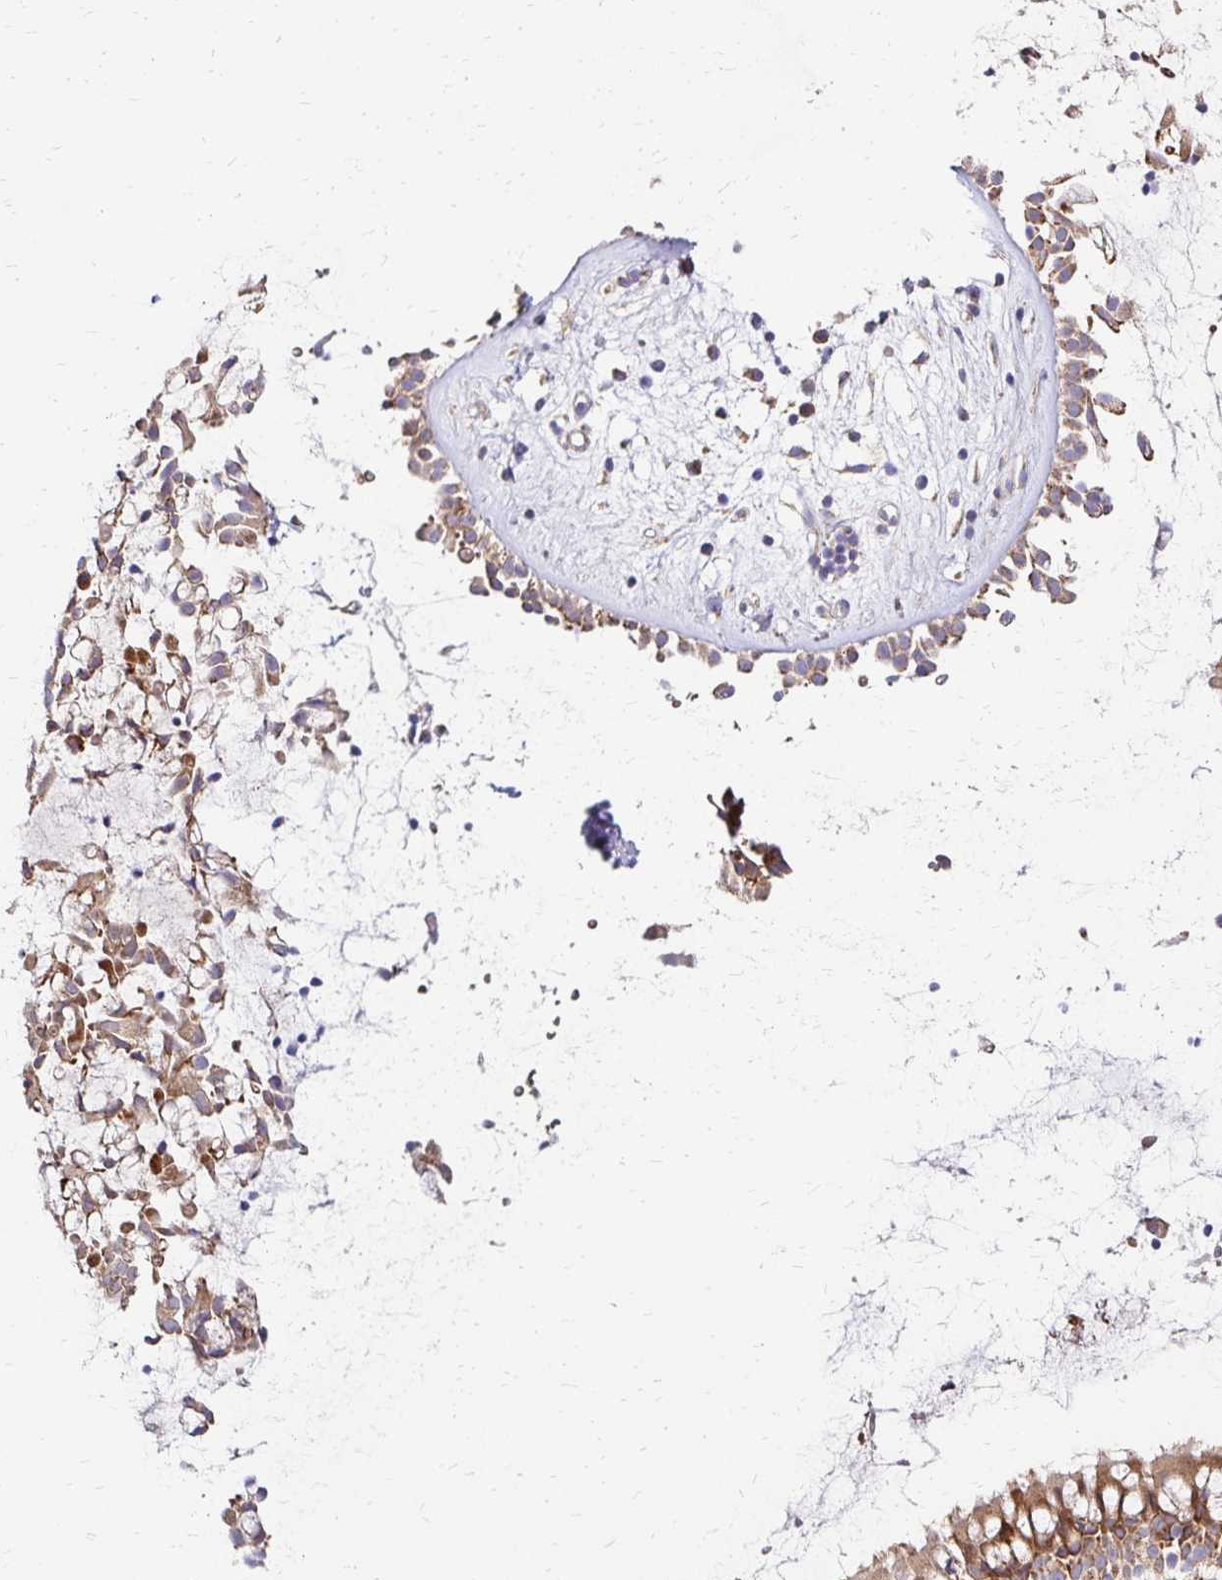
{"staining": {"intensity": "moderate", "quantity": ">75%", "location": "cytoplasmic/membranous"}, "tissue": "nasopharynx", "cell_type": "Respiratory epithelial cells", "image_type": "normal", "snomed": [{"axis": "morphology", "description": "Normal tissue, NOS"}, {"axis": "topography", "description": "Nasopharynx"}], "caption": "A high-resolution micrograph shows immunohistochemistry staining of benign nasopharynx, which exhibits moderate cytoplasmic/membranous positivity in approximately >75% of respiratory epithelial cells. The staining was performed using DAB (3,3'-diaminobenzidine), with brown indicating positive protein expression. Nuclei are stained blue with hematoxylin.", "gene": "IDUA", "patient": {"sex": "male", "age": 32}}